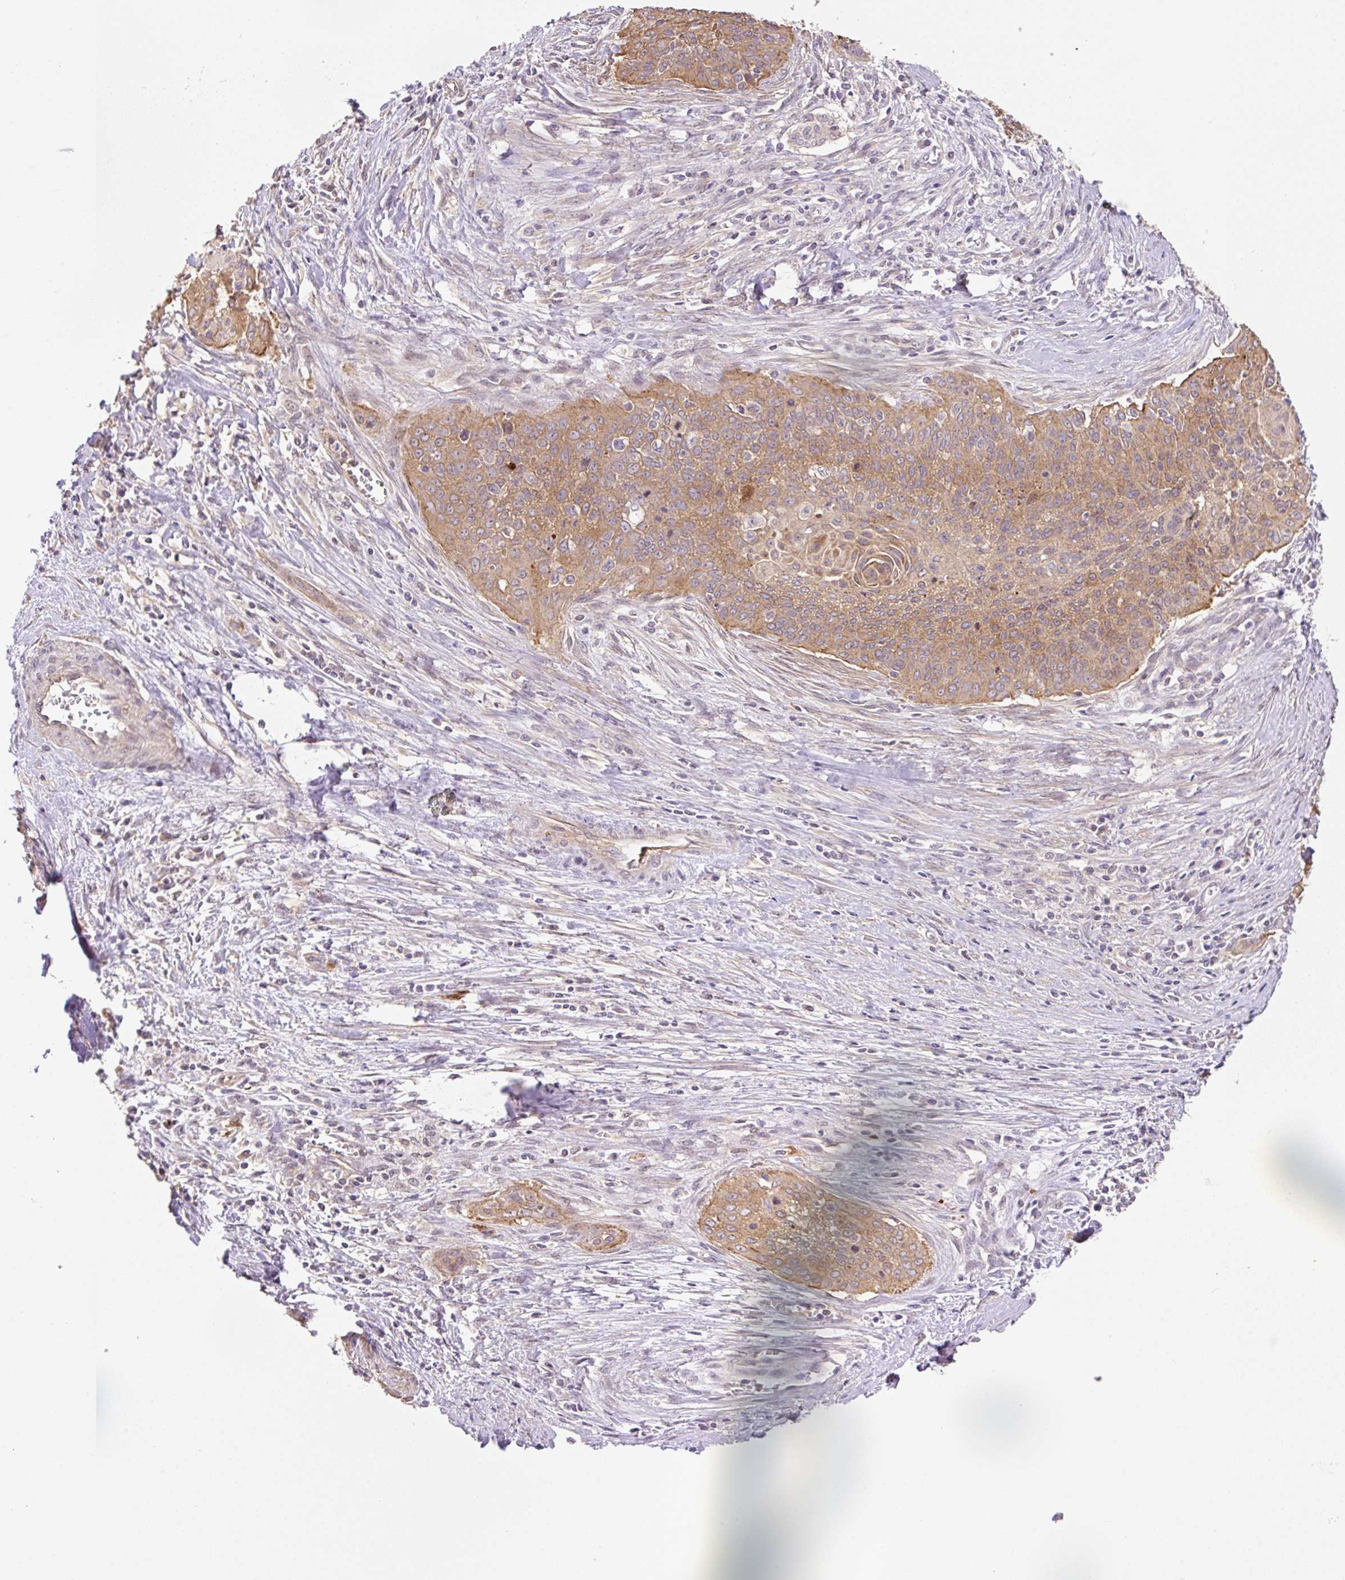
{"staining": {"intensity": "moderate", "quantity": ">75%", "location": "cytoplasmic/membranous"}, "tissue": "cervical cancer", "cell_type": "Tumor cells", "image_type": "cancer", "snomed": [{"axis": "morphology", "description": "Squamous cell carcinoma, NOS"}, {"axis": "topography", "description": "Cervix"}], "caption": "Squamous cell carcinoma (cervical) stained with a protein marker shows moderate staining in tumor cells.", "gene": "COX8A", "patient": {"sex": "female", "age": 55}}